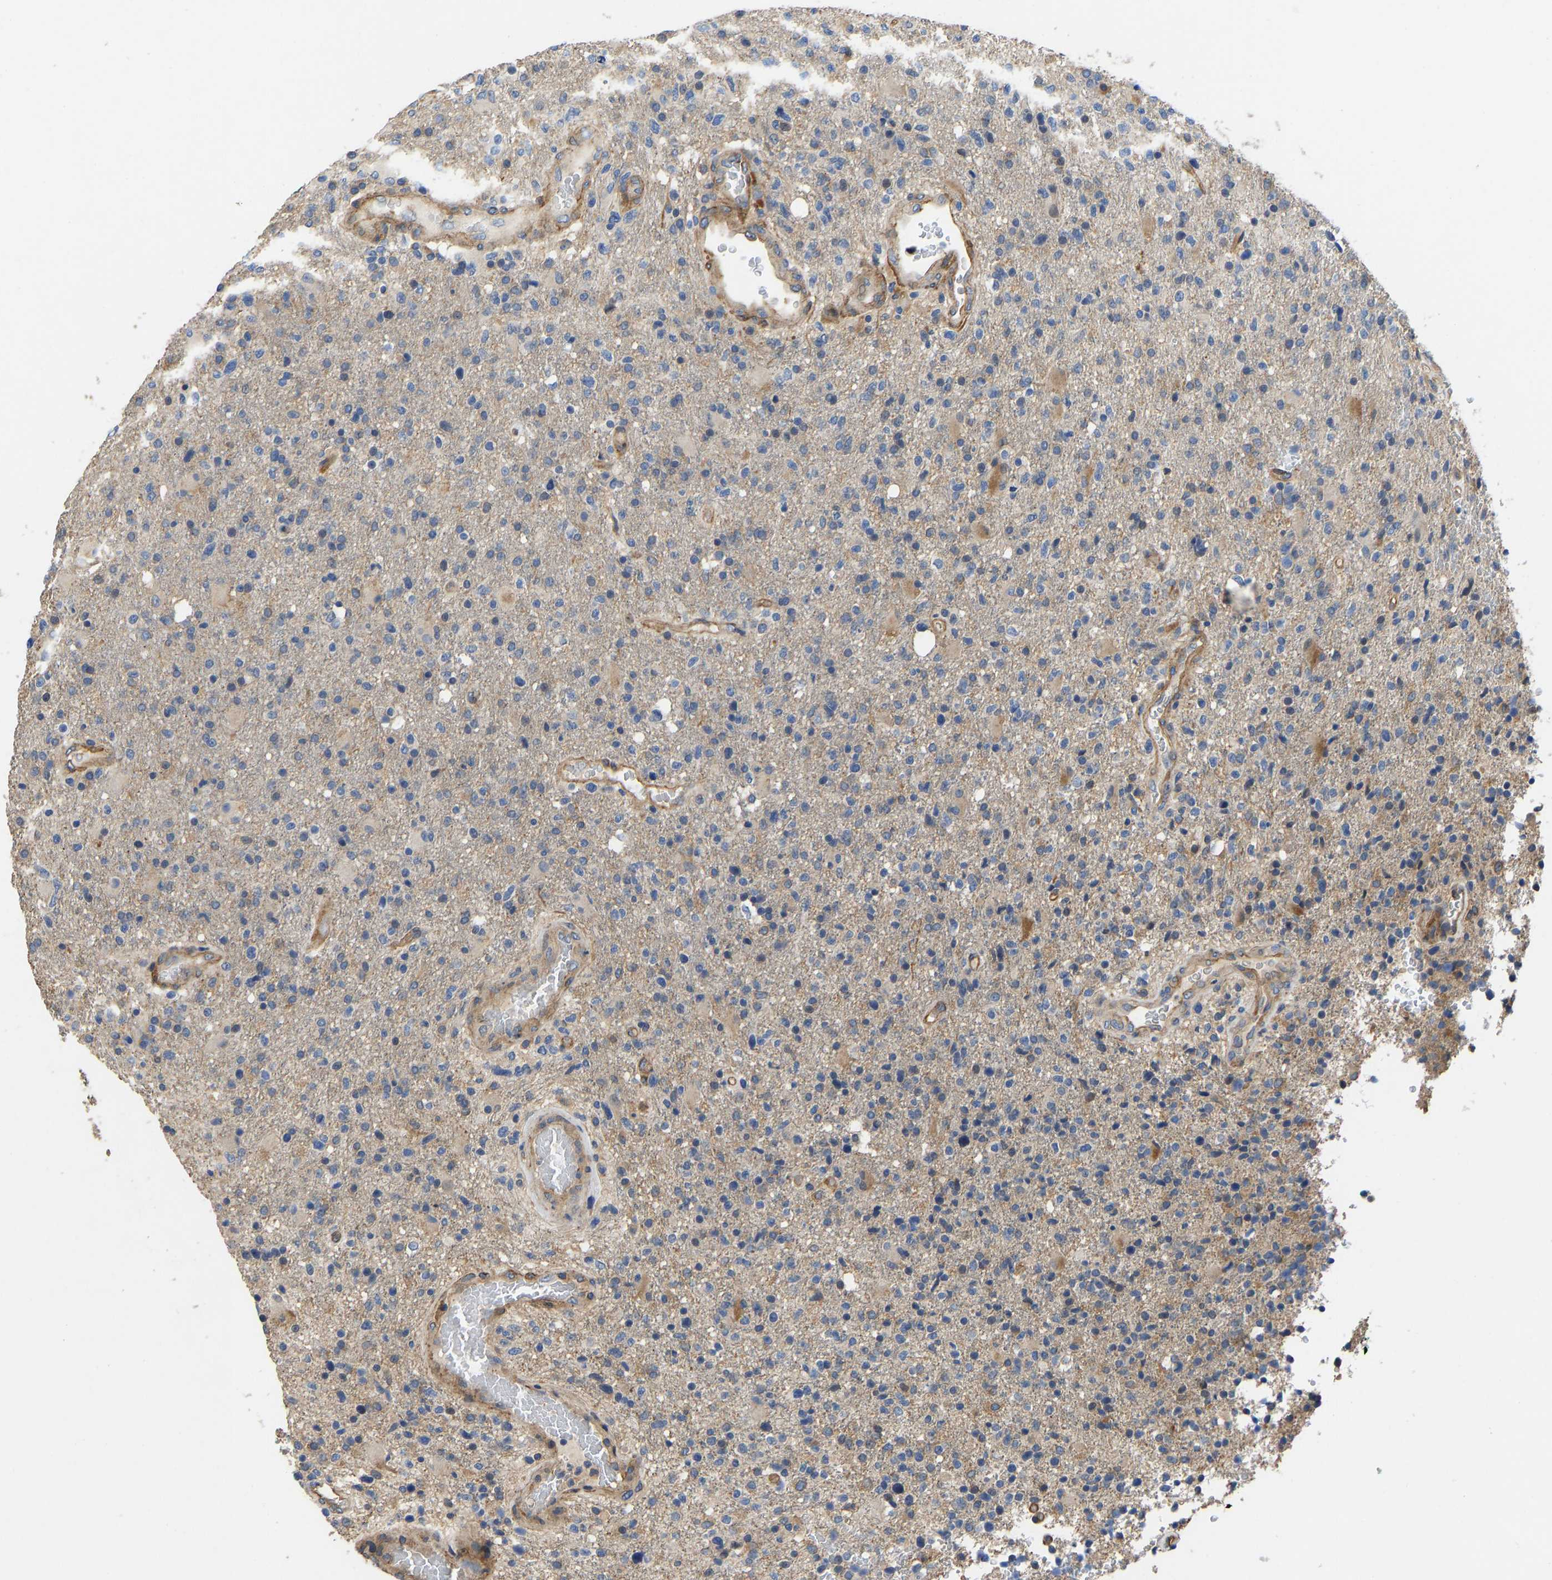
{"staining": {"intensity": "moderate", "quantity": "<25%", "location": "cytoplasmic/membranous"}, "tissue": "glioma", "cell_type": "Tumor cells", "image_type": "cancer", "snomed": [{"axis": "morphology", "description": "Glioma, malignant, High grade"}, {"axis": "topography", "description": "Brain"}], "caption": "Brown immunohistochemical staining in malignant glioma (high-grade) exhibits moderate cytoplasmic/membranous staining in about <25% of tumor cells. (DAB = brown stain, brightfield microscopy at high magnification).", "gene": "ELMO2", "patient": {"sex": "male", "age": 72}}